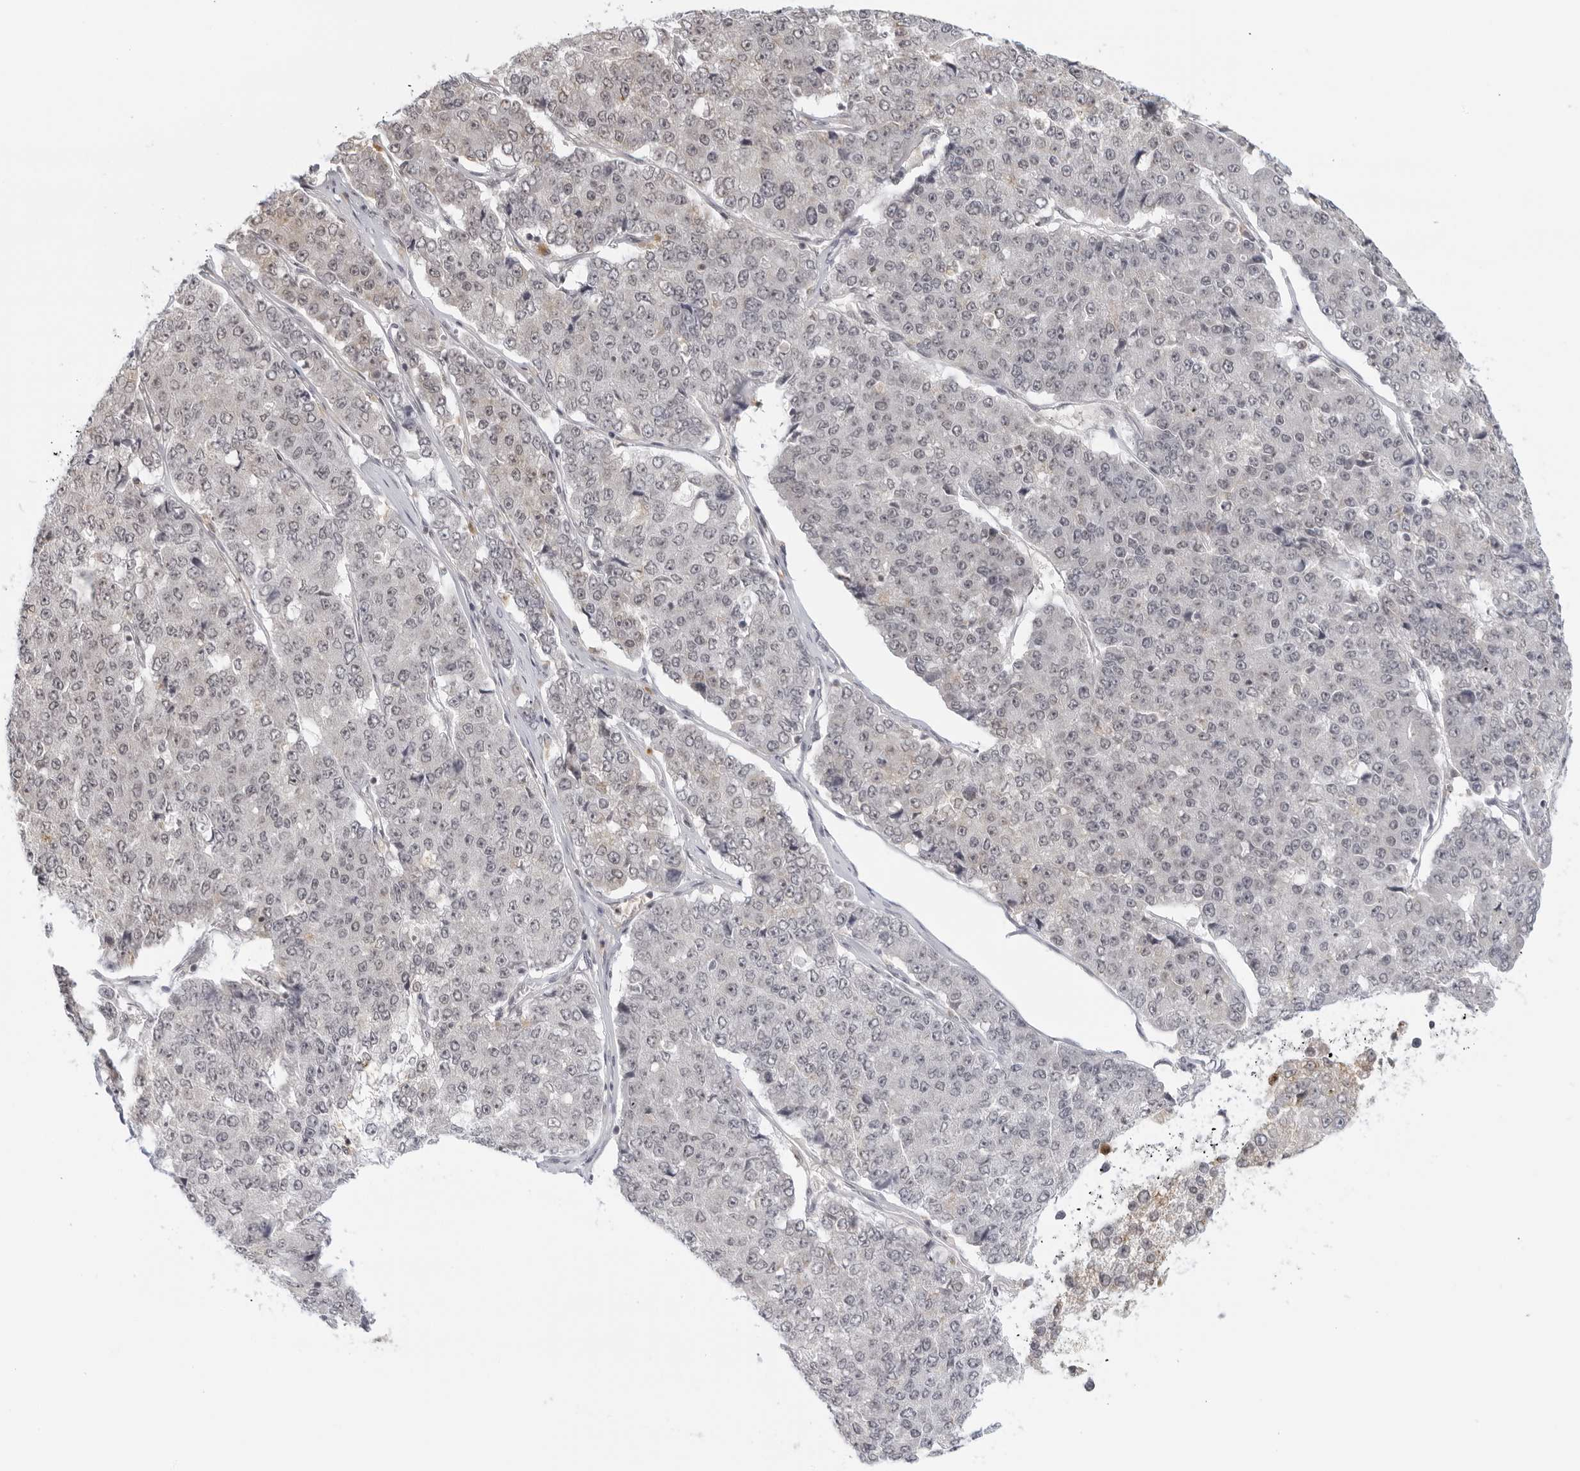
{"staining": {"intensity": "negative", "quantity": "none", "location": "none"}, "tissue": "pancreatic cancer", "cell_type": "Tumor cells", "image_type": "cancer", "snomed": [{"axis": "morphology", "description": "Adenocarcinoma, NOS"}, {"axis": "topography", "description": "Pancreas"}], "caption": "A histopathology image of pancreatic cancer stained for a protein reveals no brown staining in tumor cells.", "gene": "RAB11FIP3", "patient": {"sex": "male", "age": 50}}